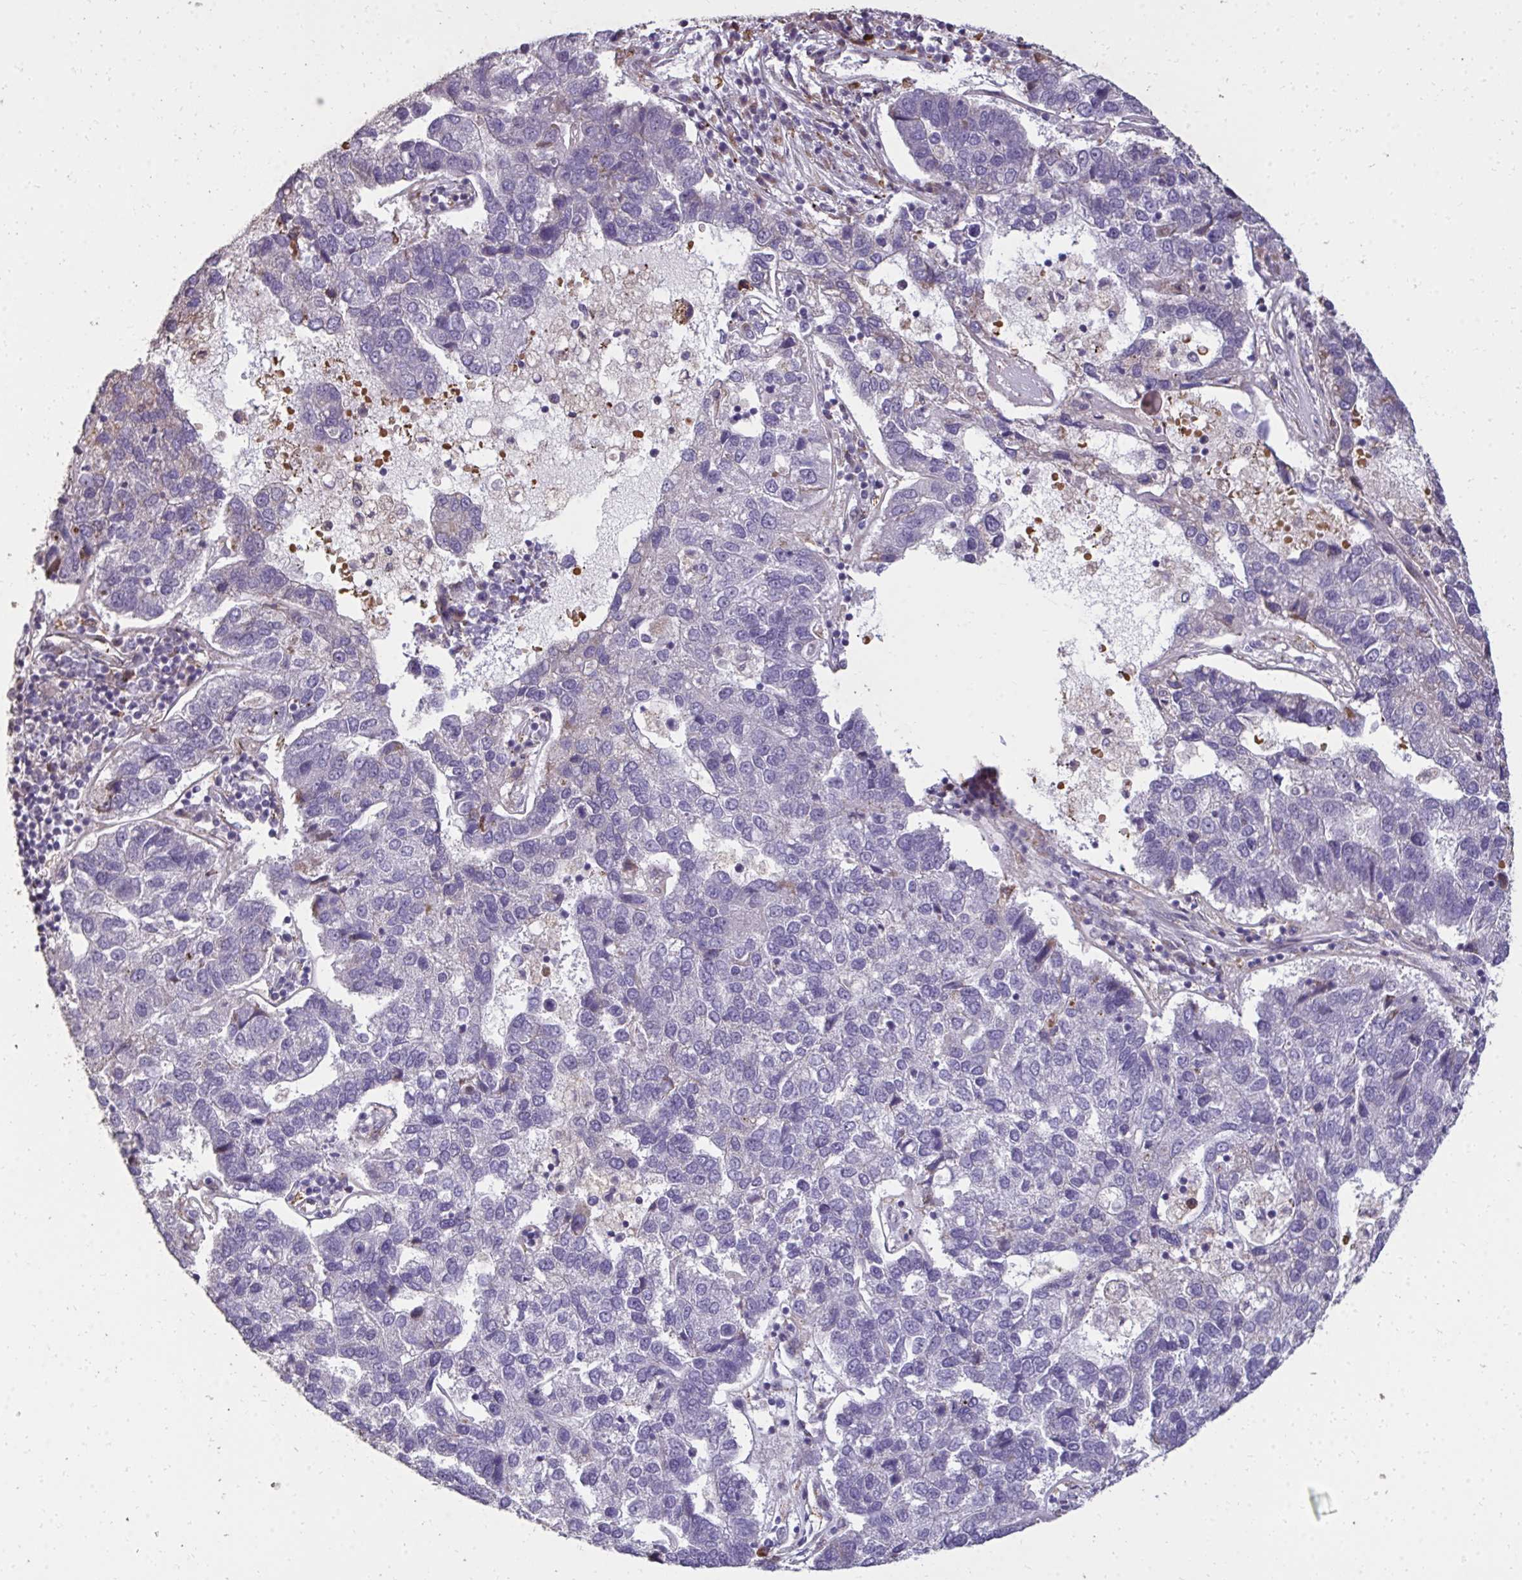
{"staining": {"intensity": "negative", "quantity": "none", "location": "none"}, "tissue": "pancreatic cancer", "cell_type": "Tumor cells", "image_type": "cancer", "snomed": [{"axis": "morphology", "description": "Adenocarcinoma, NOS"}, {"axis": "topography", "description": "Pancreas"}], "caption": "IHC of pancreatic adenocarcinoma exhibits no expression in tumor cells.", "gene": "FIBCD1", "patient": {"sex": "female", "age": 61}}